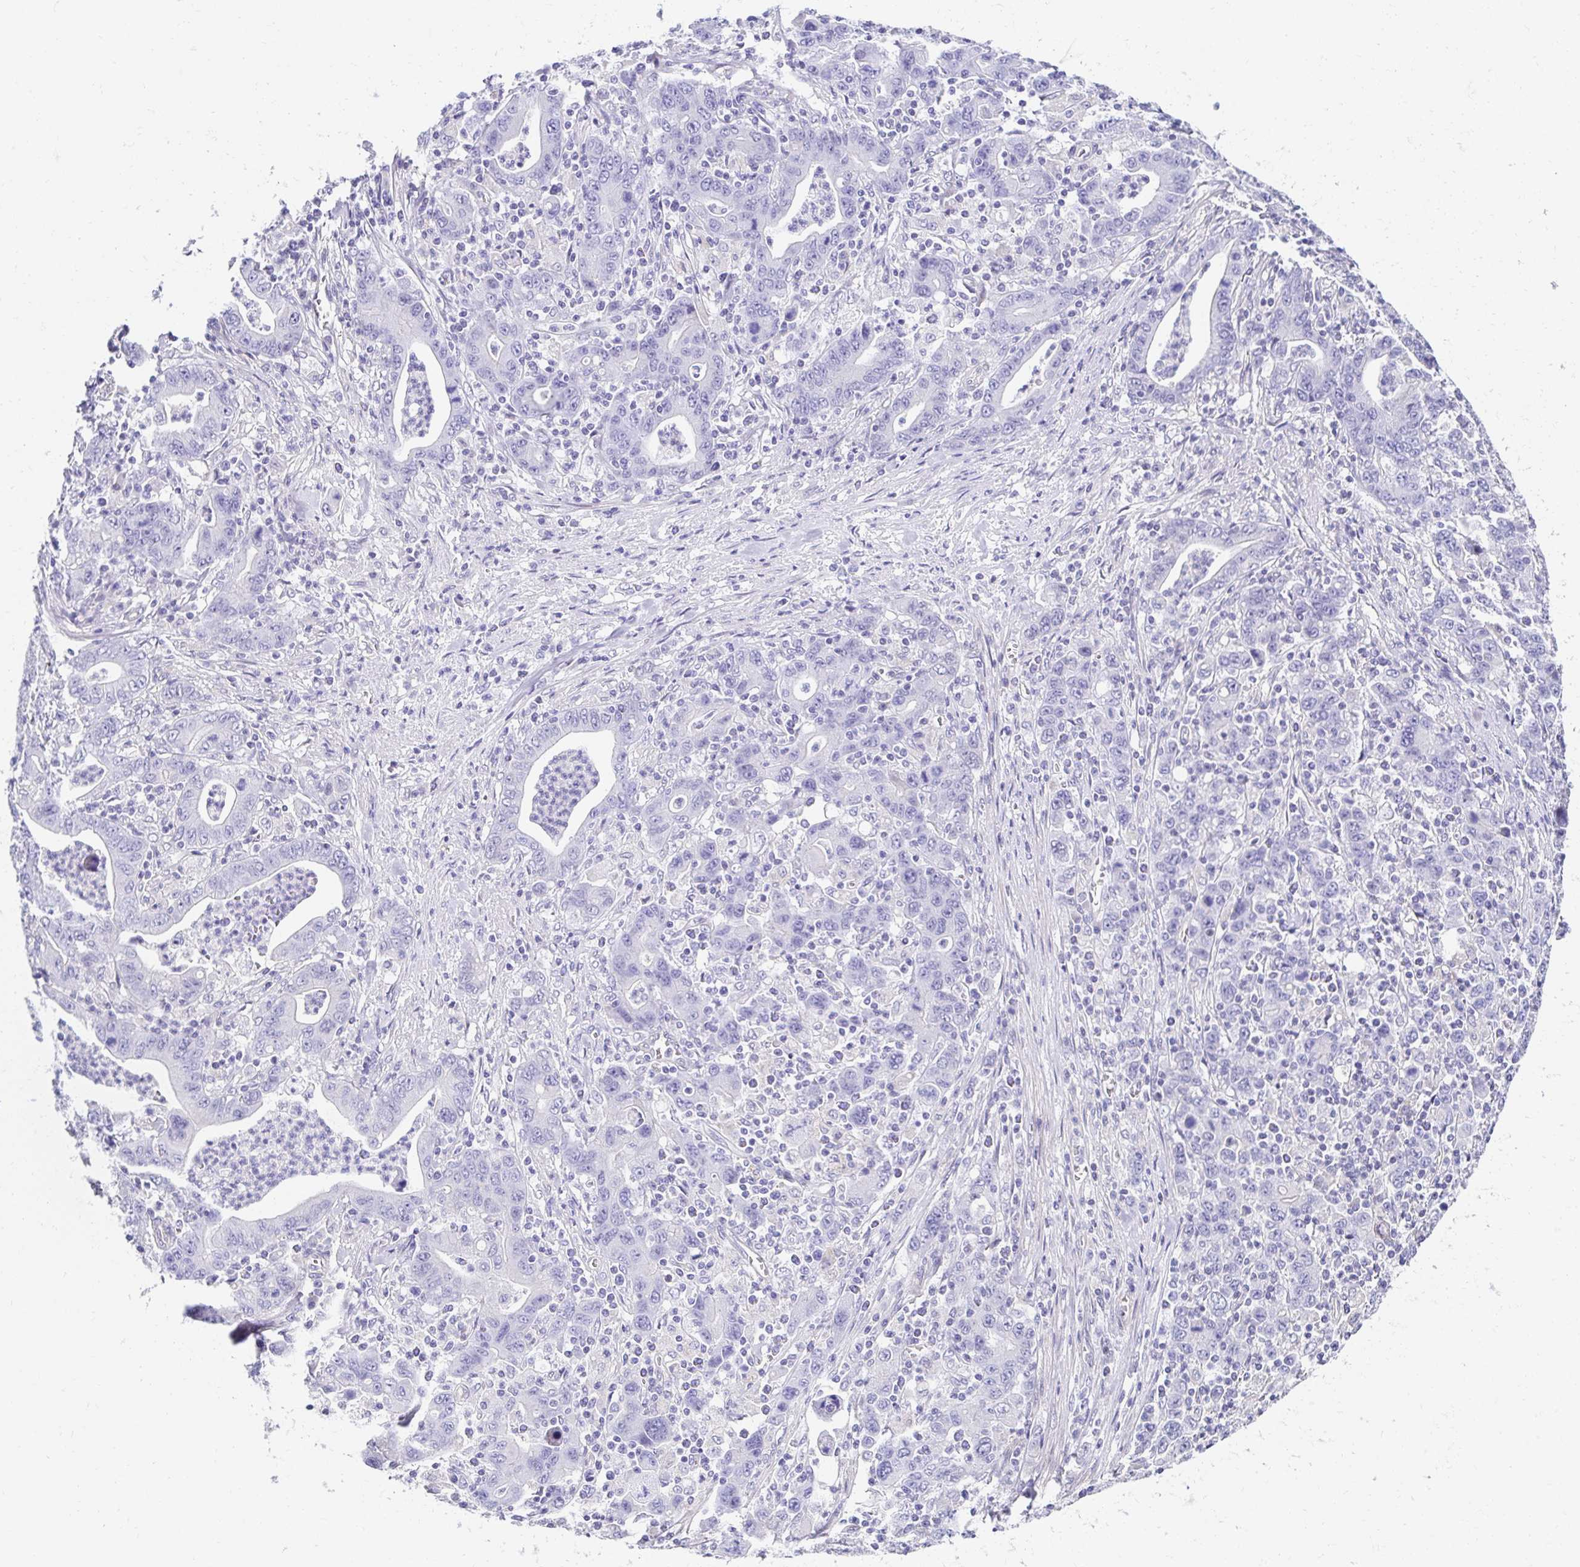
{"staining": {"intensity": "negative", "quantity": "none", "location": "none"}, "tissue": "stomach cancer", "cell_type": "Tumor cells", "image_type": "cancer", "snomed": [{"axis": "morphology", "description": "Adenocarcinoma, NOS"}, {"axis": "topography", "description": "Stomach, upper"}], "caption": "This is an immunohistochemistry (IHC) photomicrograph of human stomach cancer. There is no staining in tumor cells.", "gene": "AKAP14", "patient": {"sex": "male", "age": 69}}